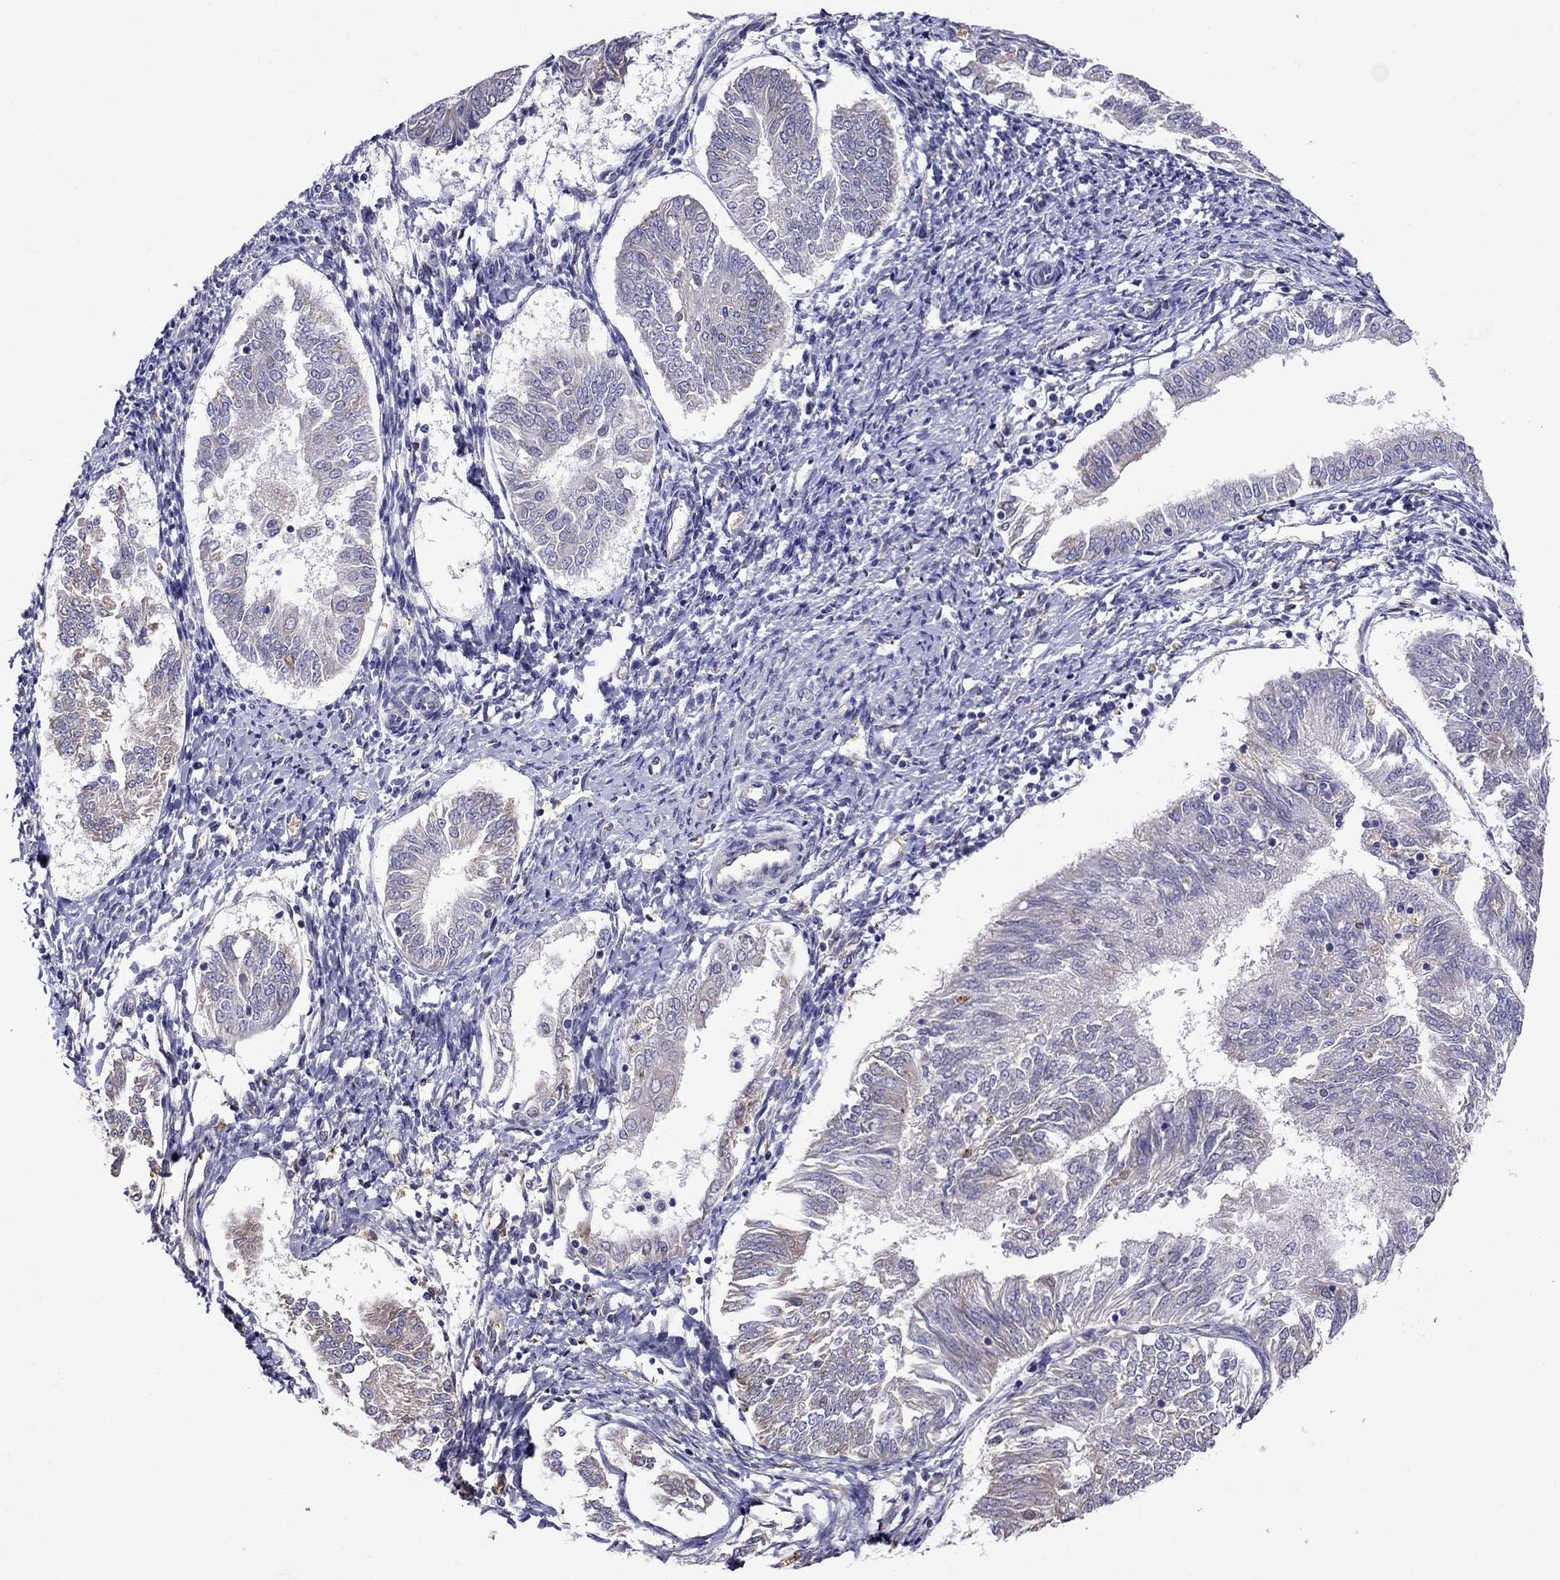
{"staining": {"intensity": "negative", "quantity": "none", "location": "none"}, "tissue": "endometrial cancer", "cell_type": "Tumor cells", "image_type": "cancer", "snomed": [{"axis": "morphology", "description": "Adenocarcinoma, NOS"}, {"axis": "topography", "description": "Endometrium"}], "caption": "DAB (3,3'-diaminobenzidine) immunohistochemical staining of human endometrial cancer exhibits no significant staining in tumor cells.", "gene": "ADAM28", "patient": {"sex": "female", "age": 58}}